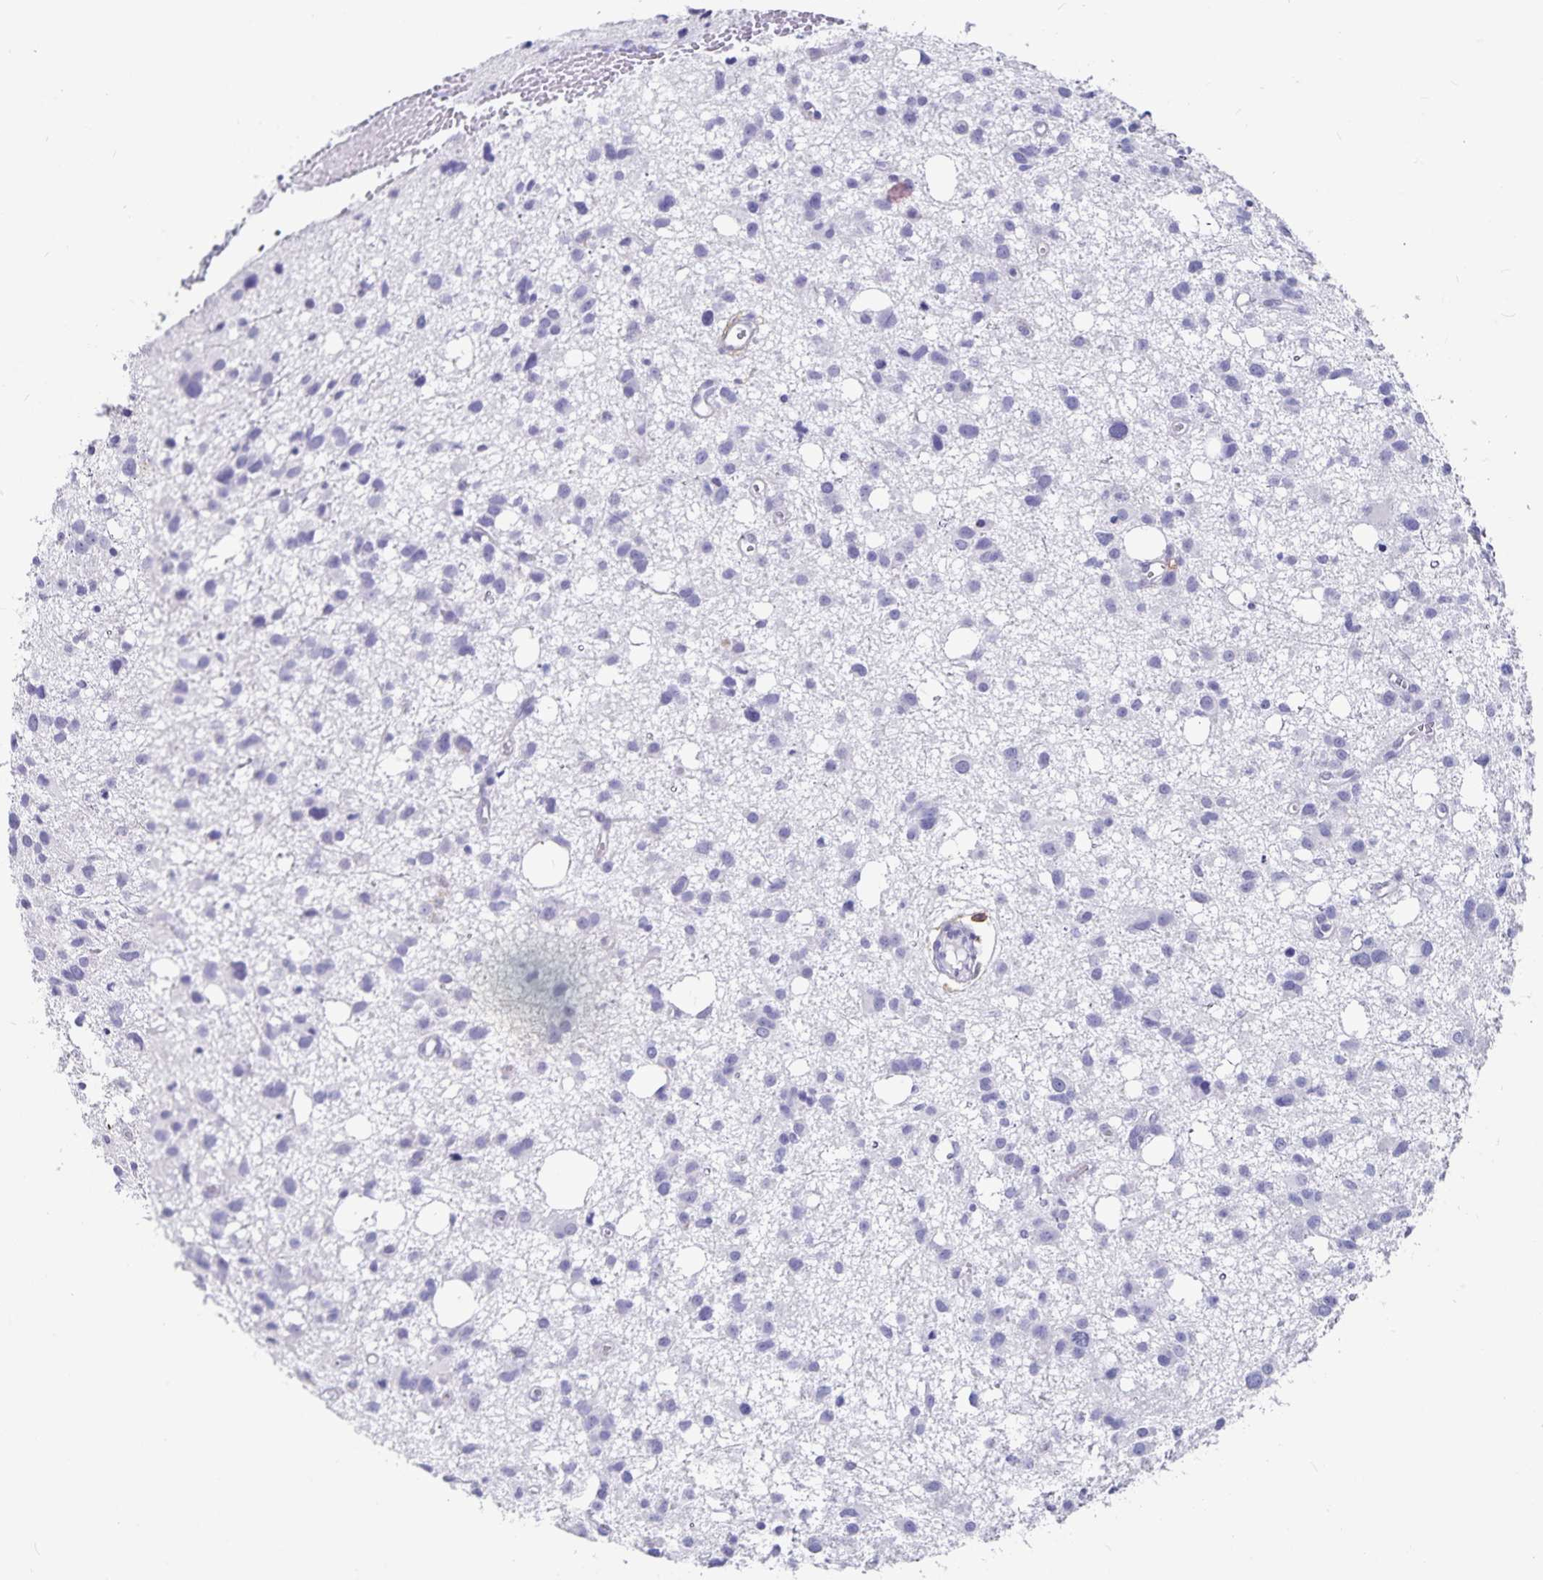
{"staining": {"intensity": "negative", "quantity": "none", "location": "none"}, "tissue": "glioma", "cell_type": "Tumor cells", "image_type": "cancer", "snomed": [{"axis": "morphology", "description": "Glioma, malignant, High grade"}, {"axis": "topography", "description": "Brain"}], "caption": "High power microscopy image of an IHC image of malignant glioma (high-grade), revealing no significant staining in tumor cells.", "gene": "PLAC1", "patient": {"sex": "male", "age": 23}}